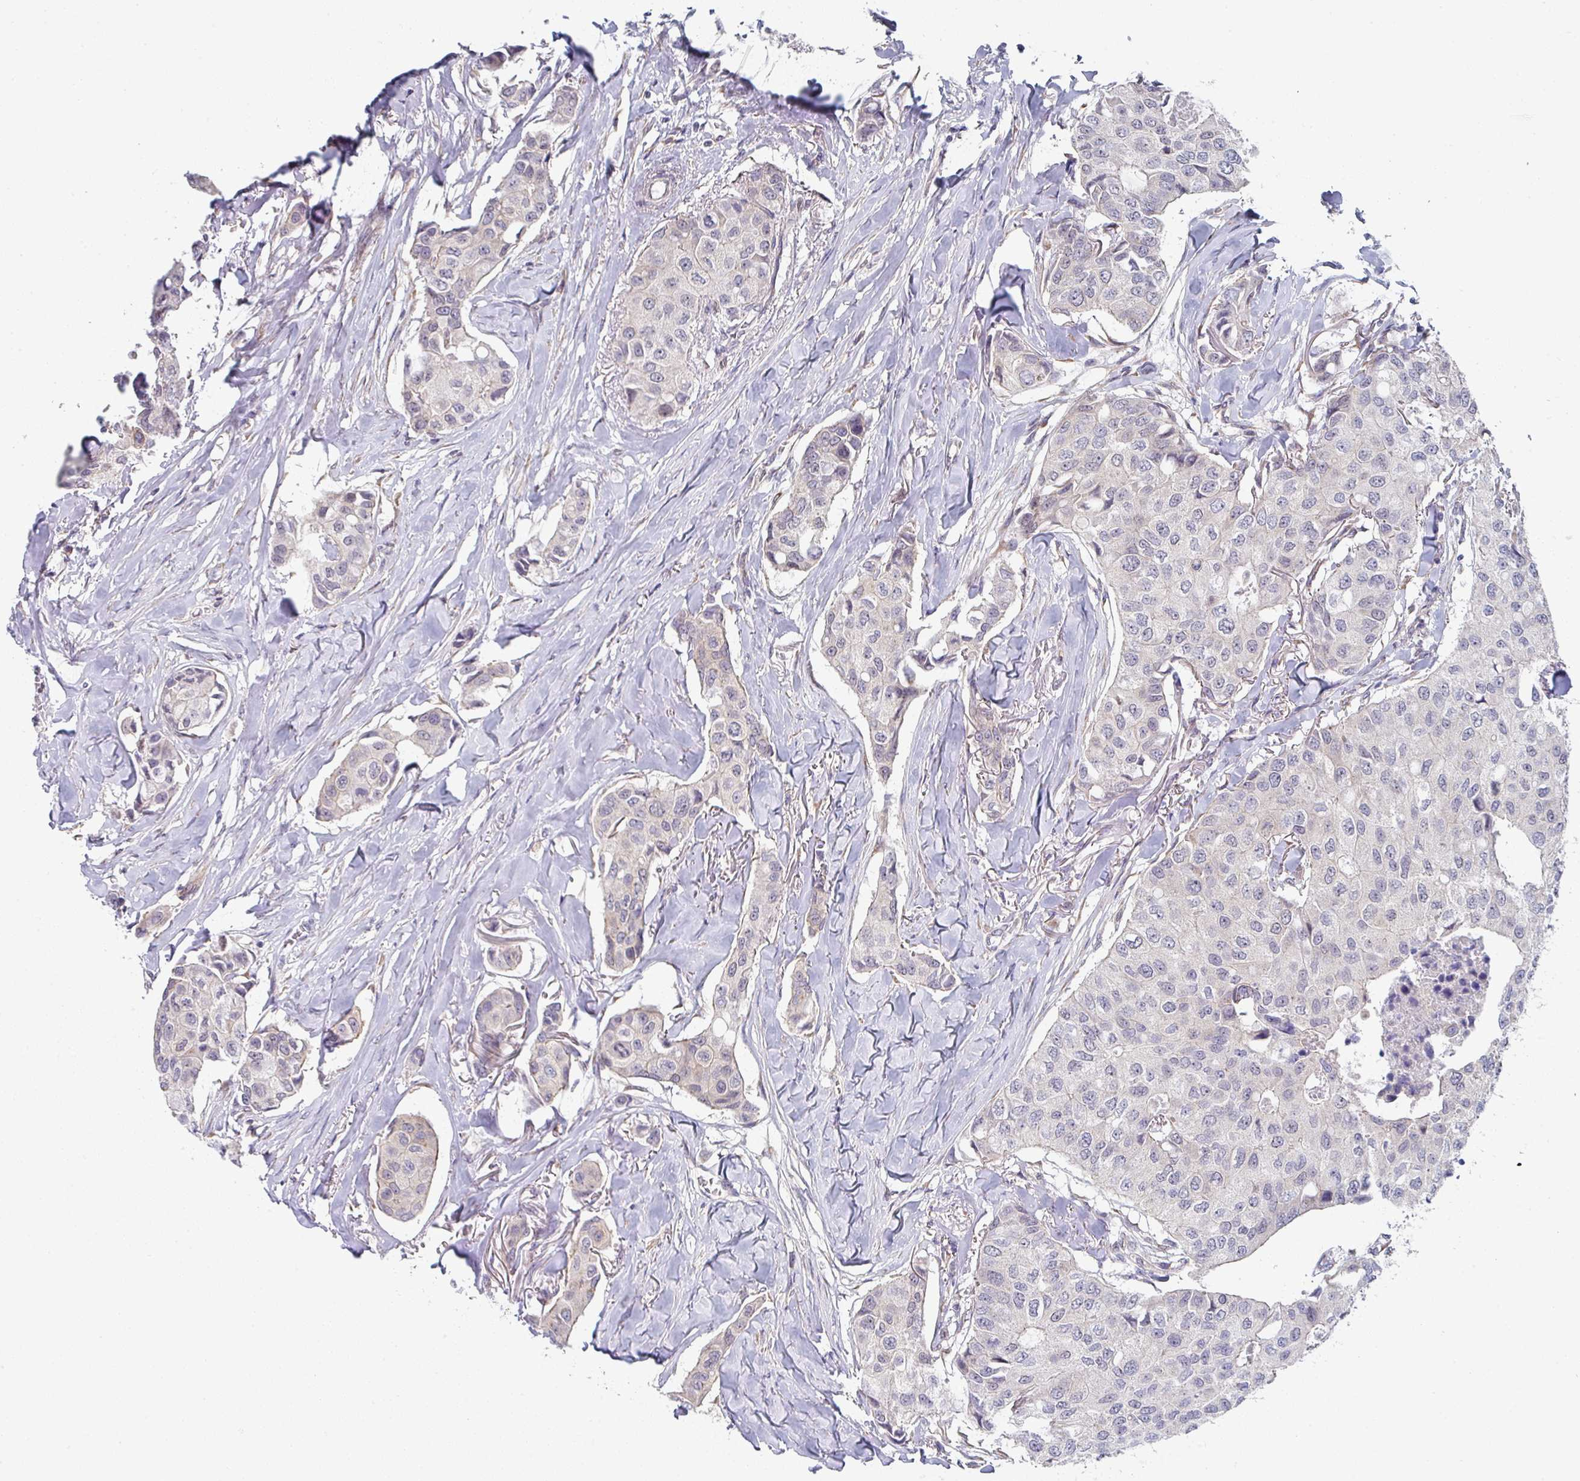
{"staining": {"intensity": "negative", "quantity": "none", "location": "none"}, "tissue": "breast cancer", "cell_type": "Tumor cells", "image_type": "cancer", "snomed": [{"axis": "morphology", "description": "Duct carcinoma"}, {"axis": "topography", "description": "Breast"}], "caption": "There is no significant positivity in tumor cells of breast cancer. Brightfield microscopy of immunohistochemistry (IHC) stained with DAB (brown) and hematoxylin (blue), captured at high magnification.", "gene": "TMED5", "patient": {"sex": "female", "age": 80}}